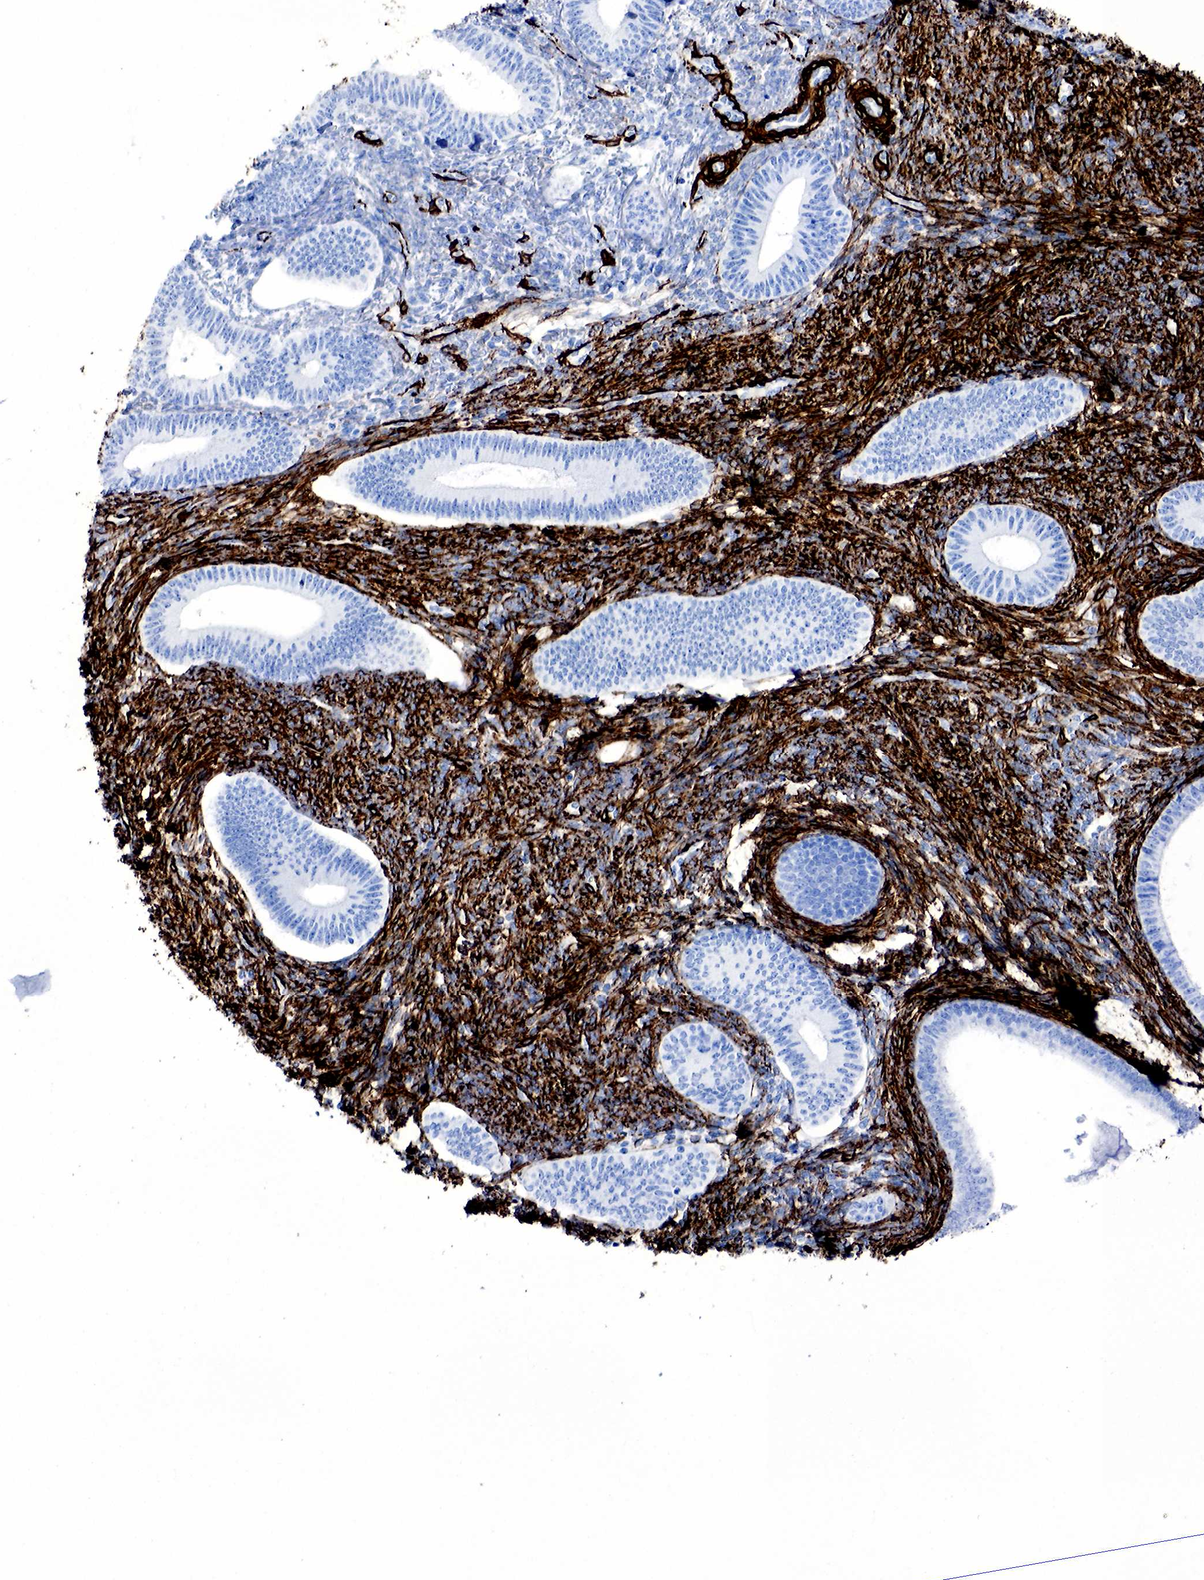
{"staining": {"intensity": "strong", "quantity": "25%-75%", "location": "cytoplasmic/membranous"}, "tissue": "endometrium", "cell_type": "Cells in endometrial stroma", "image_type": "normal", "snomed": [{"axis": "morphology", "description": "Normal tissue, NOS"}, {"axis": "topography", "description": "Endometrium"}], "caption": "Immunohistochemical staining of benign endometrium demonstrates high levels of strong cytoplasmic/membranous expression in about 25%-75% of cells in endometrial stroma.", "gene": "ACTA2", "patient": {"sex": "female", "age": 82}}